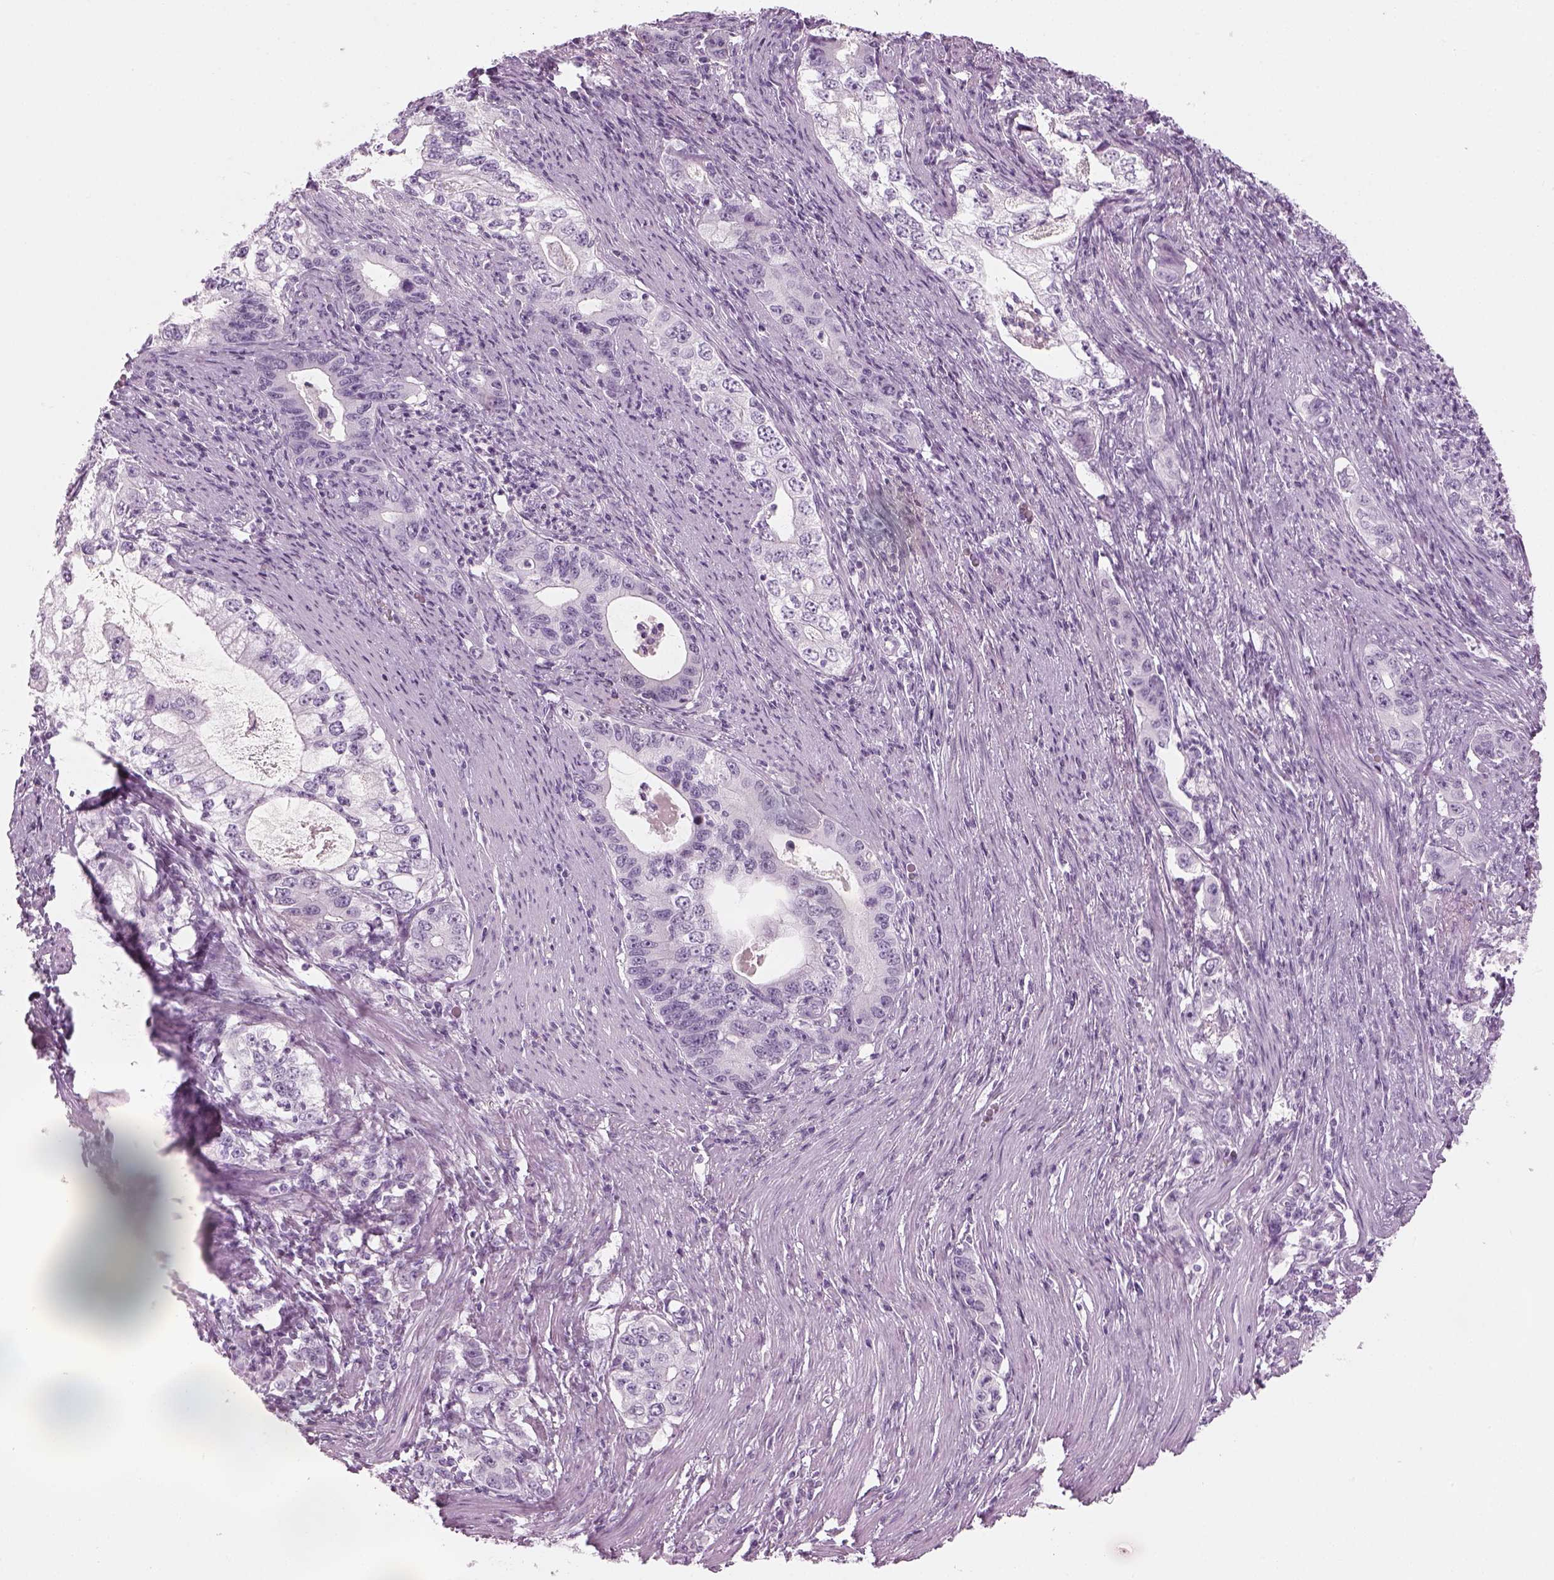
{"staining": {"intensity": "negative", "quantity": "none", "location": "none"}, "tissue": "stomach cancer", "cell_type": "Tumor cells", "image_type": "cancer", "snomed": [{"axis": "morphology", "description": "Adenocarcinoma, NOS"}, {"axis": "topography", "description": "Stomach, lower"}], "caption": "Immunohistochemistry histopathology image of neoplastic tissue: stomach cancer stained with DAB shows no significant protein staining in tumor cells. Nuclei are stained in blue.", "gene": "SAG", "patient": {"sex": "female", "age": 72}}